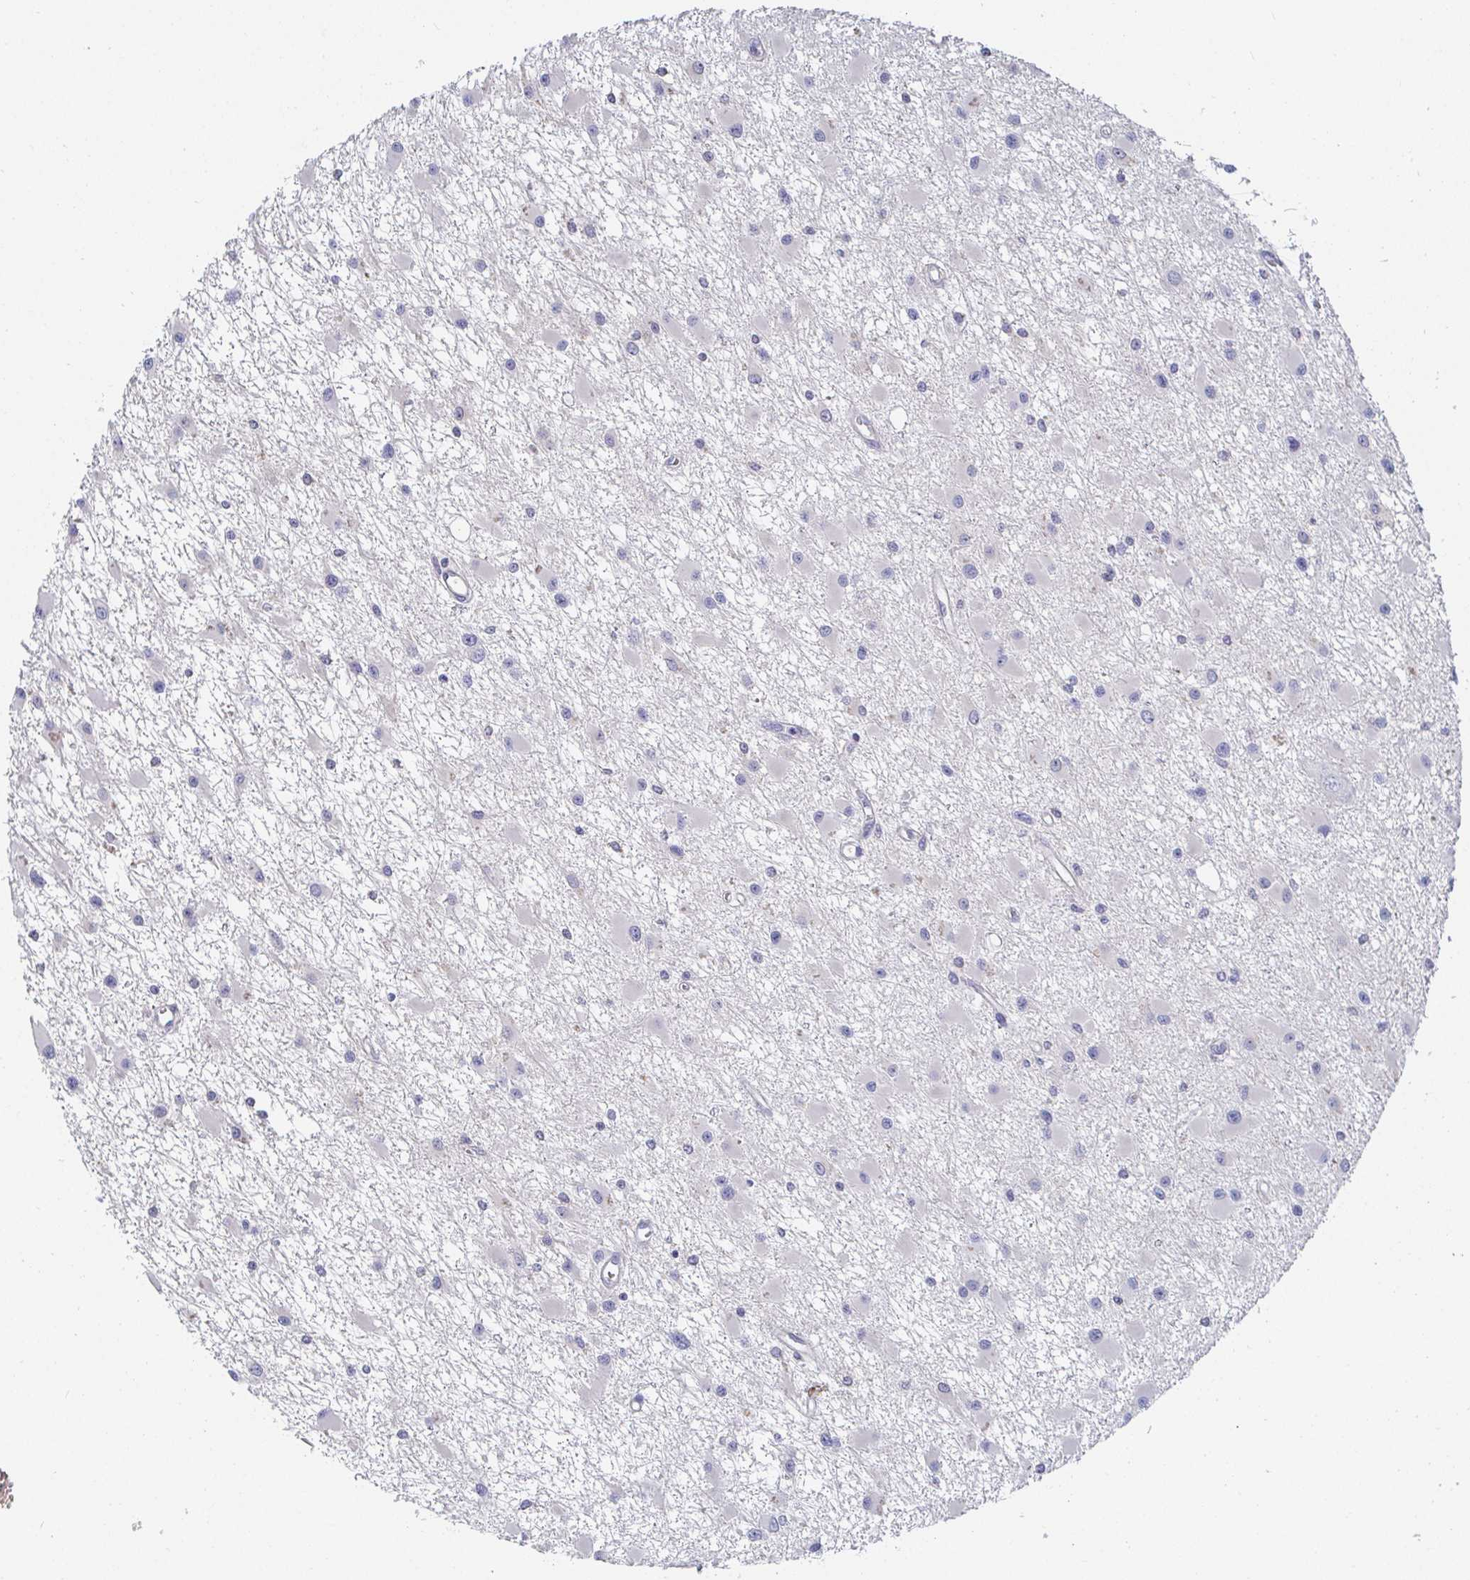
{"staining": {"intensity": "negative", "quantity": "none", "location": "none"}, "tissue": "glioma", "cell_type": "Tumor cells", "image_type": "cancer", "snomed": [{"axis": "morphology", "description": "Glioma, malignant, High grade"}, {"axis": "topography", "description": "Brain"}], "caption": "An immunohistochemistry (IHC) photomicrograph of glioma is shown. There is no staining in tumor cells of glioma.", "gene": "PDE6B", "patient": {"sex": "male", "age": 54}}